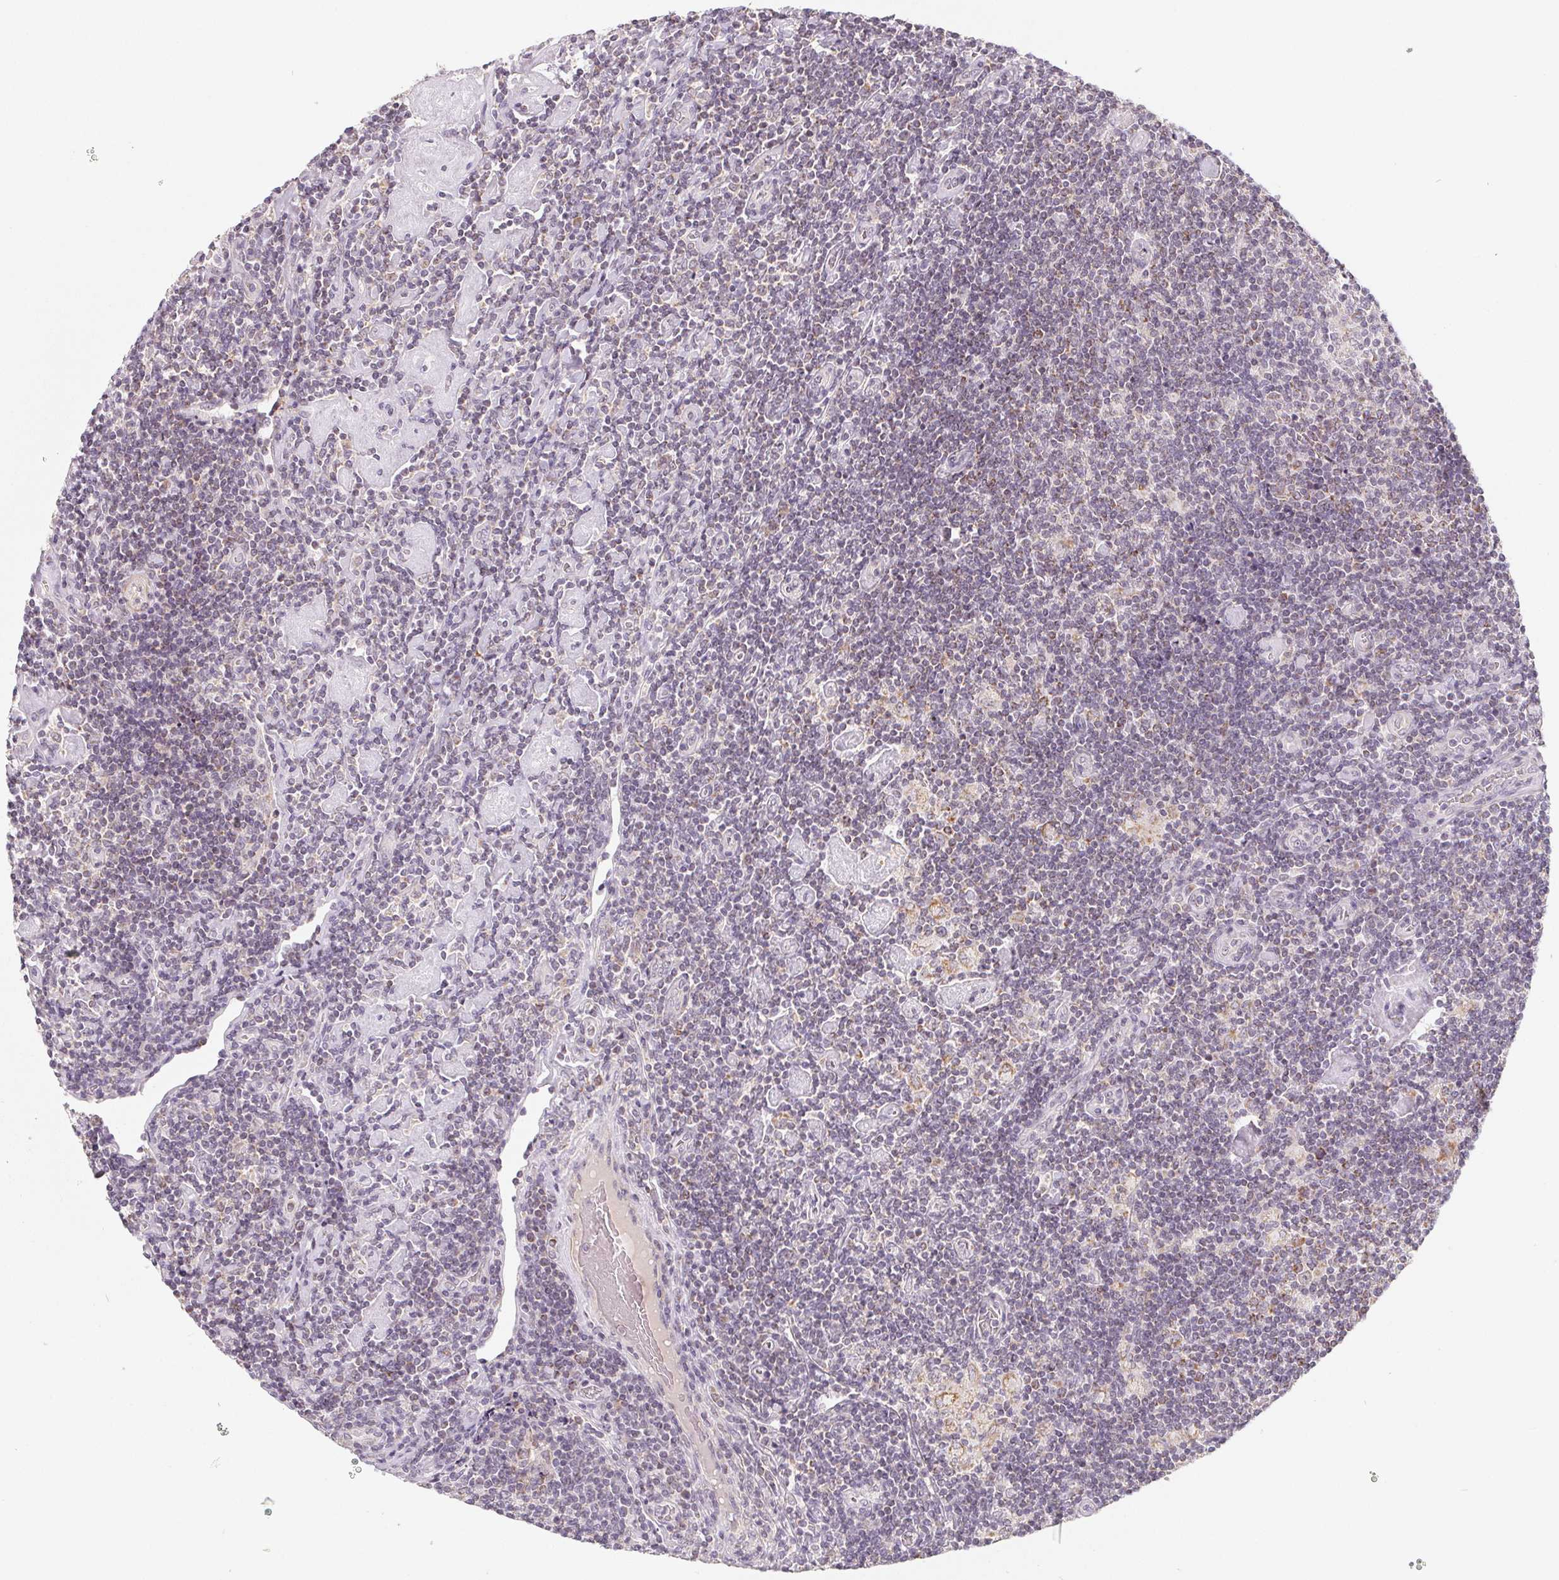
{"staining": {"intensity": "negative", "quantity": "none", "location": "none"}, "tissue": "lymphoma", "cell_type": "Tumor cells", "image_type": "cancer", "snomed": [{"axis": "morphology", "description": "Hodgkin's disease, NOS"}, {"axis": "topography", "description": "Lymph node"}], "caption": "High magnification brightfield microscopy of lymphoma stained with DAB (3,3'-diaminobenzidine) (brown) and counterstained with hematoxylin (blue): tumor cells show no significant positivity. (DAB IHC with hematoxylin counter stain).", "gene": "GHITM", "patient": {"sex": "male", "age": 40}}